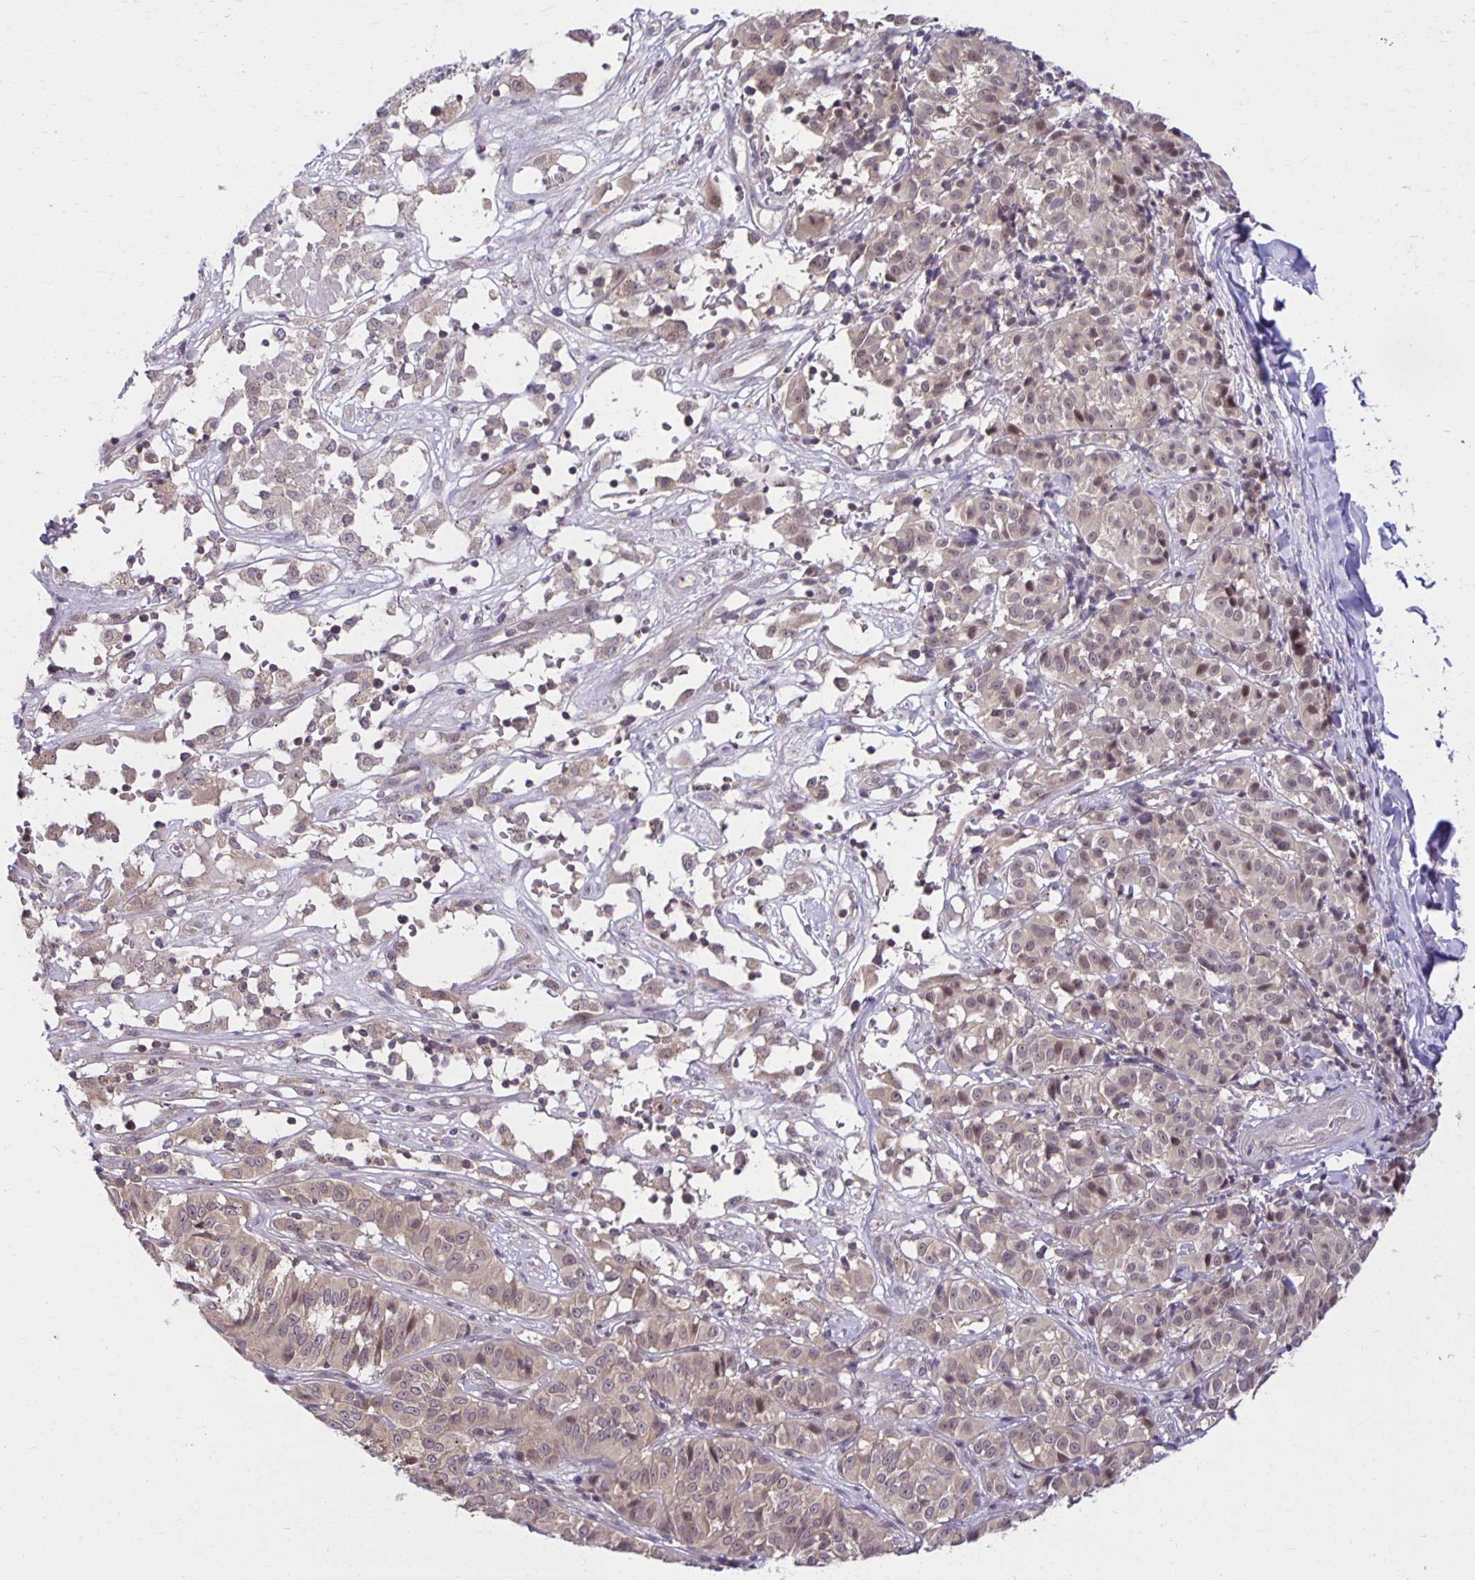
{"staining": {"intensity": "negative", "quantity": "none", "location": "none"}, "tissue": "melanoma", "cell_type": "Tumor cells", "image_type": "cancer", "snomed": [{"axis": "morphology", "description": "Malignant melanoma, NOS"}, {"axis": "topography", "description": "Skin"}], "caption": "Immunohistochemistry of human melanoma reveals no expression in tumor cells.", "gene": "MIEN1", "patient": {"sex": "female", "age": 72}}